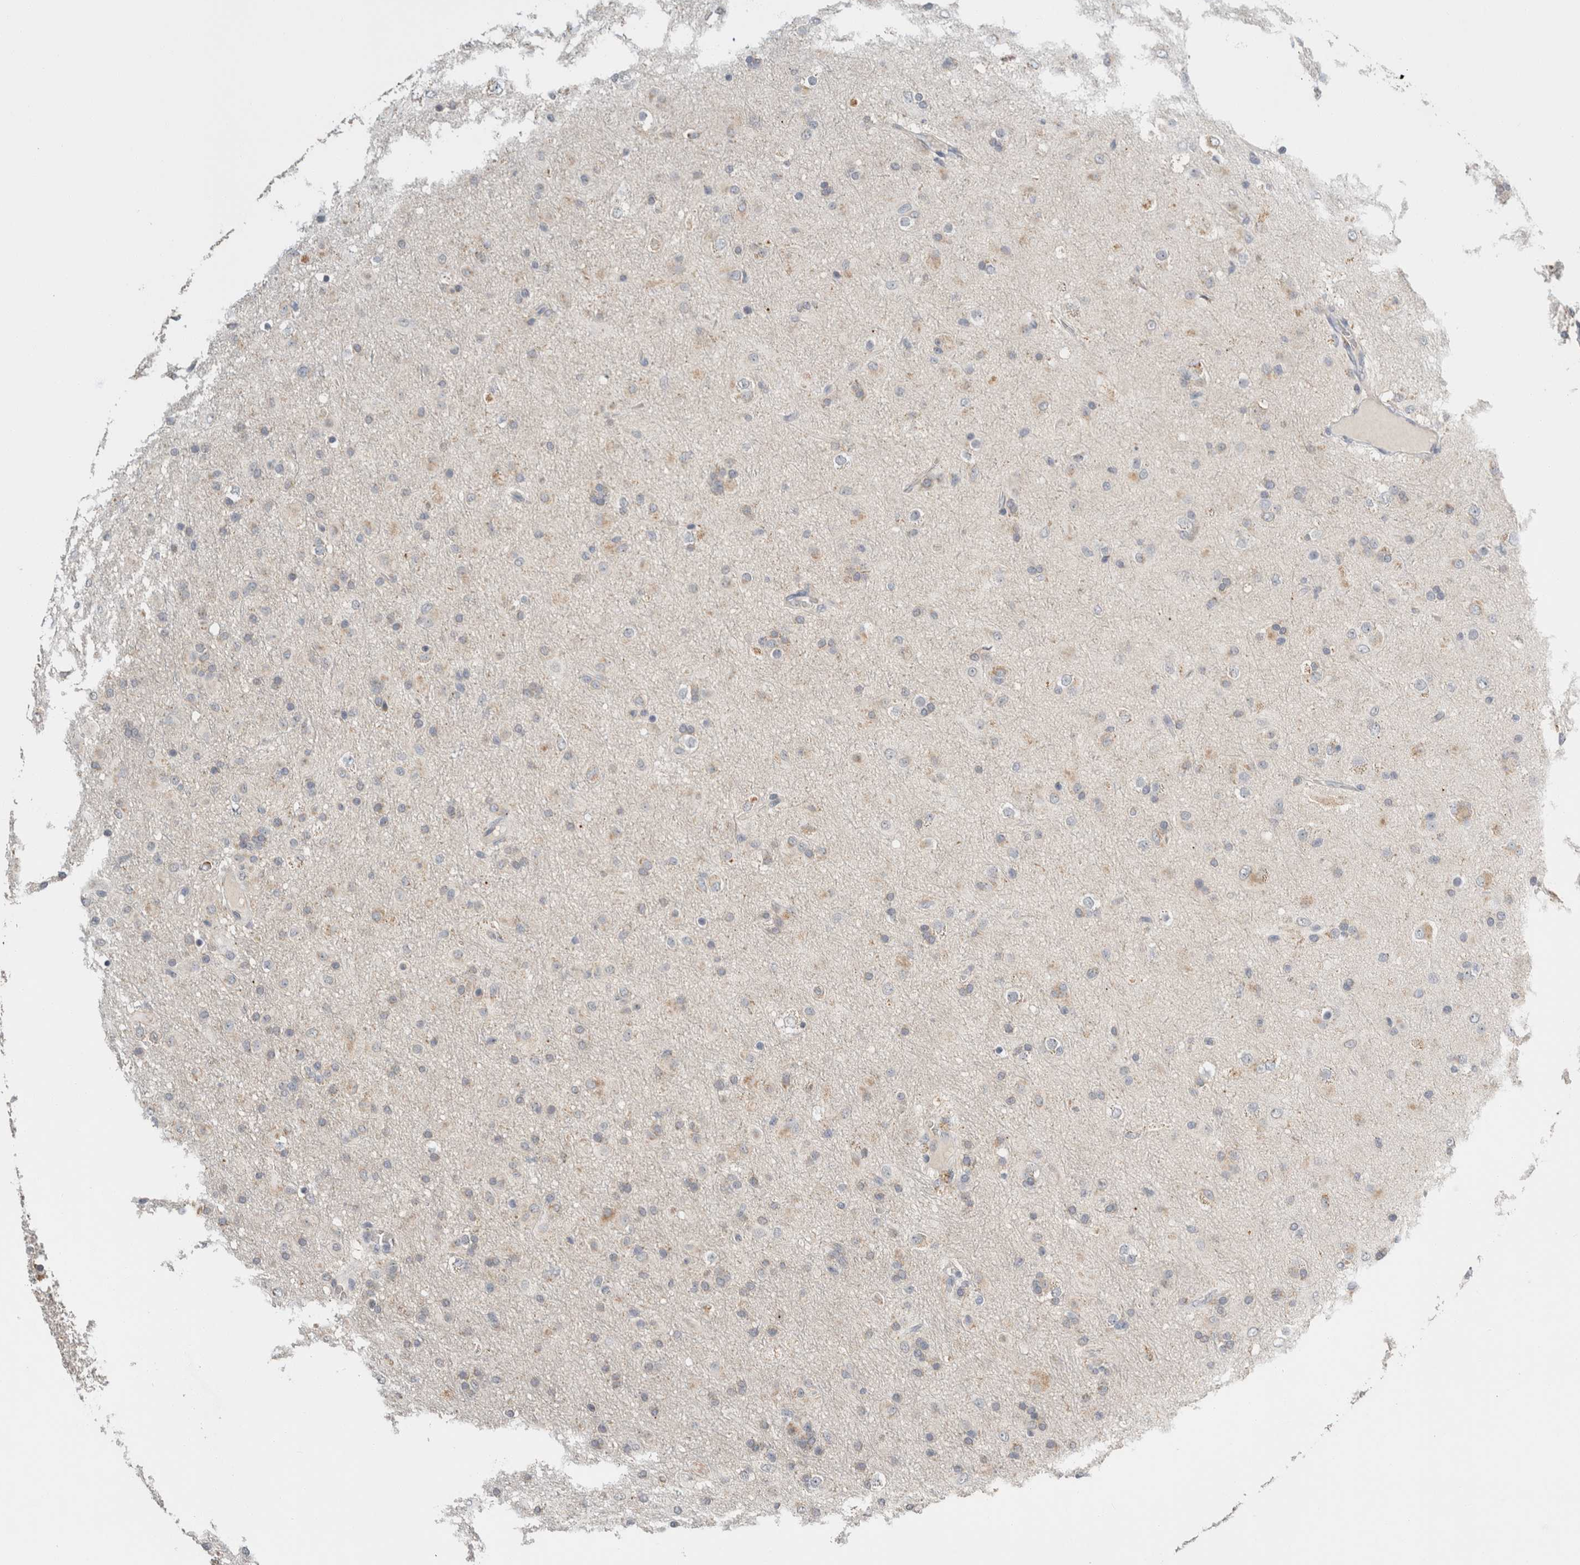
{"staining": {"intensity": "weak", "quantity": "<25%", "location": "cytoplasmic/membranous"}, "tissue": "glioma", "cell_type": "Tumor cells", "image_type": "cancer", "snomed": [{"axis": "morphology", "description": "Glioma, malignant, Low grade"}, {"axis": "topography", "description": "Brain"}], "caption": "Human malignant low-grade glioma stained for a protein using immunohistochemistry (IHC) shows no staining in tumor cells.", "gene": "CRAT", "patient": {"sex": "male", "age": 65}}